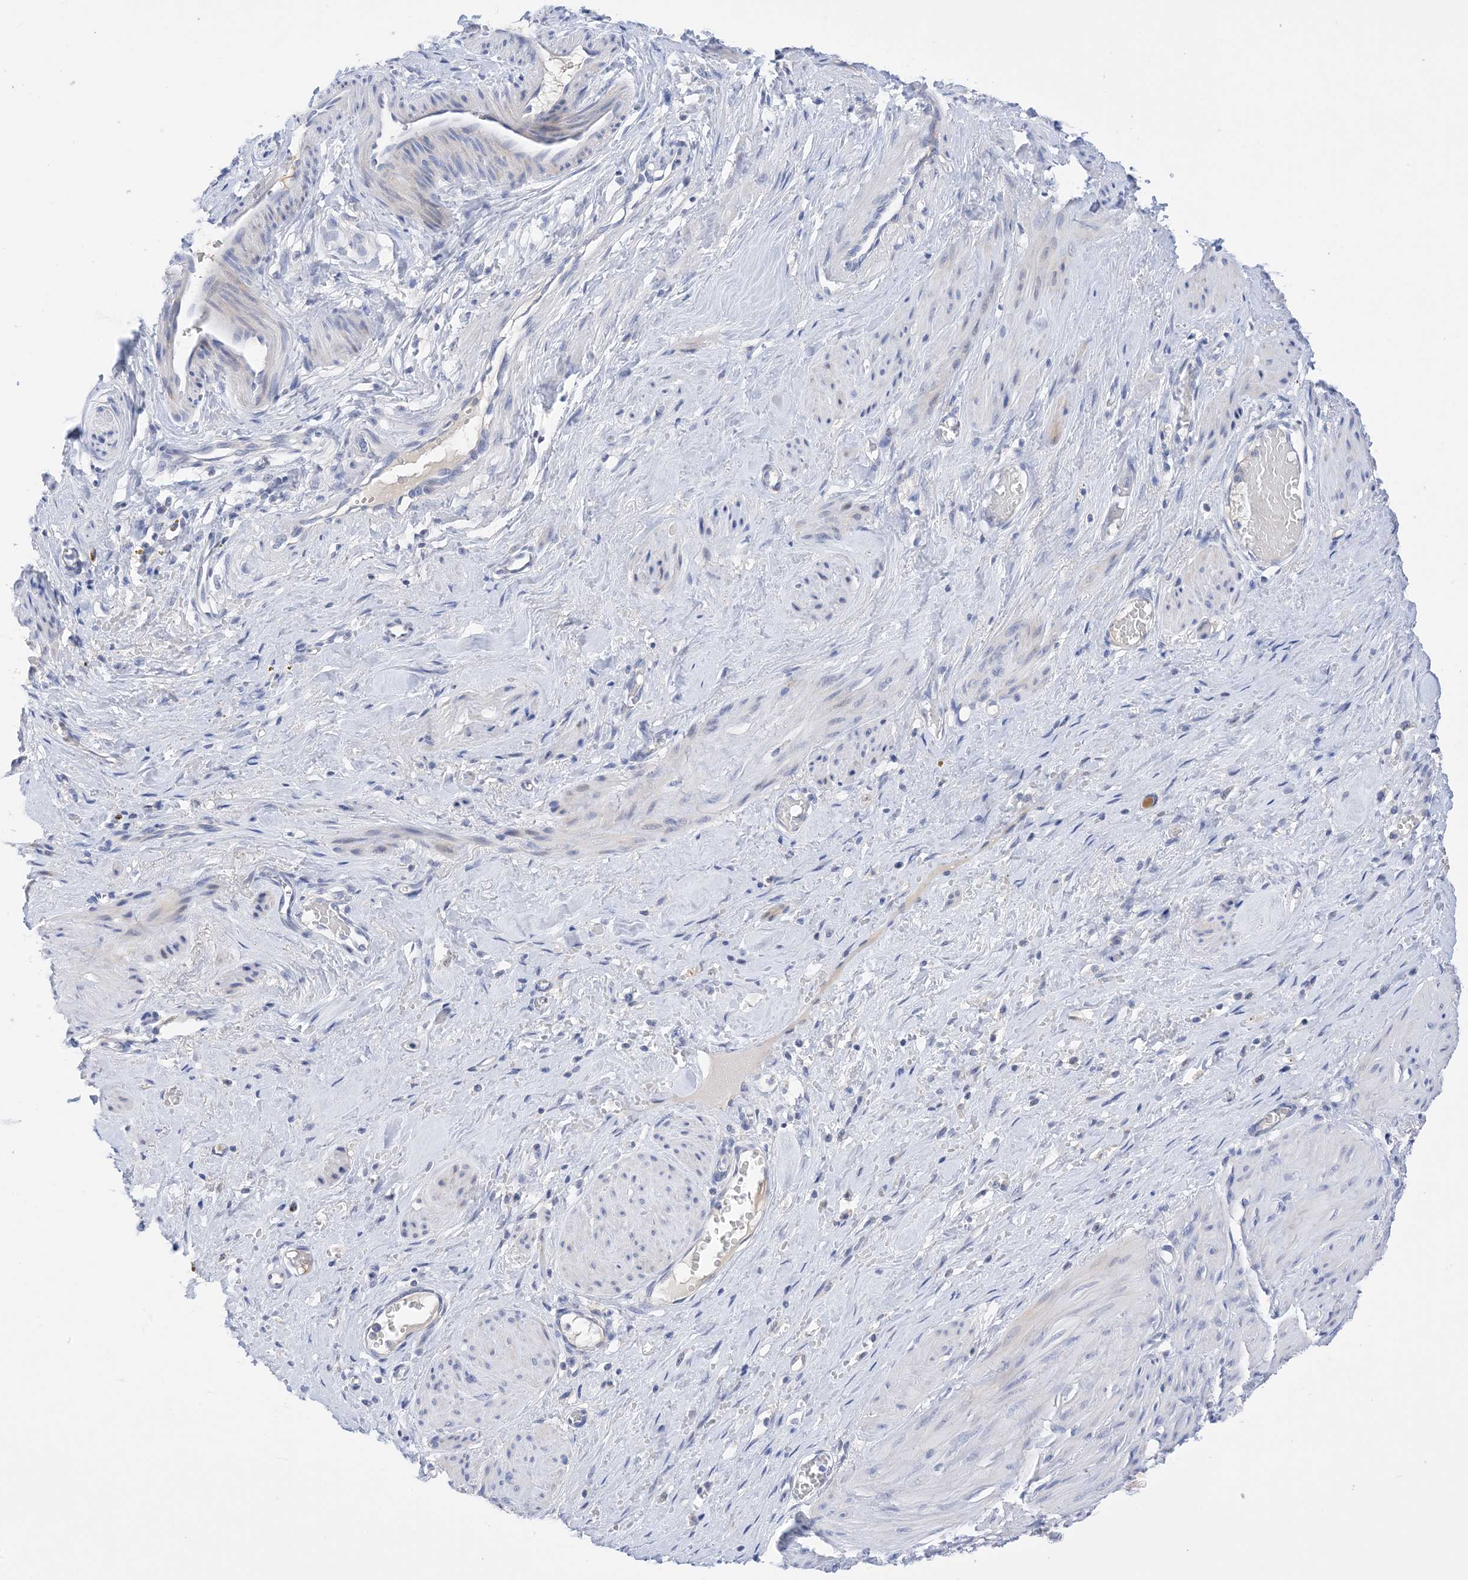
{"staining": {"intensity": "negative", "quantity": "none", "location": "none"}, "tissue": "smooth muscle", "cell_type": "Smooth muscle cells", "image_type": "normal", "snomed": [{"axis": "morphology", "description": "Normal tissue, NOS"}, {"axis": "topography", "description": "Endometrium"}], "caption": "Smooth muscle cells show no significant staining in normal smooth muscle.", "gene": "PLK4", "patient": {"sex": "female", "age": 33}}